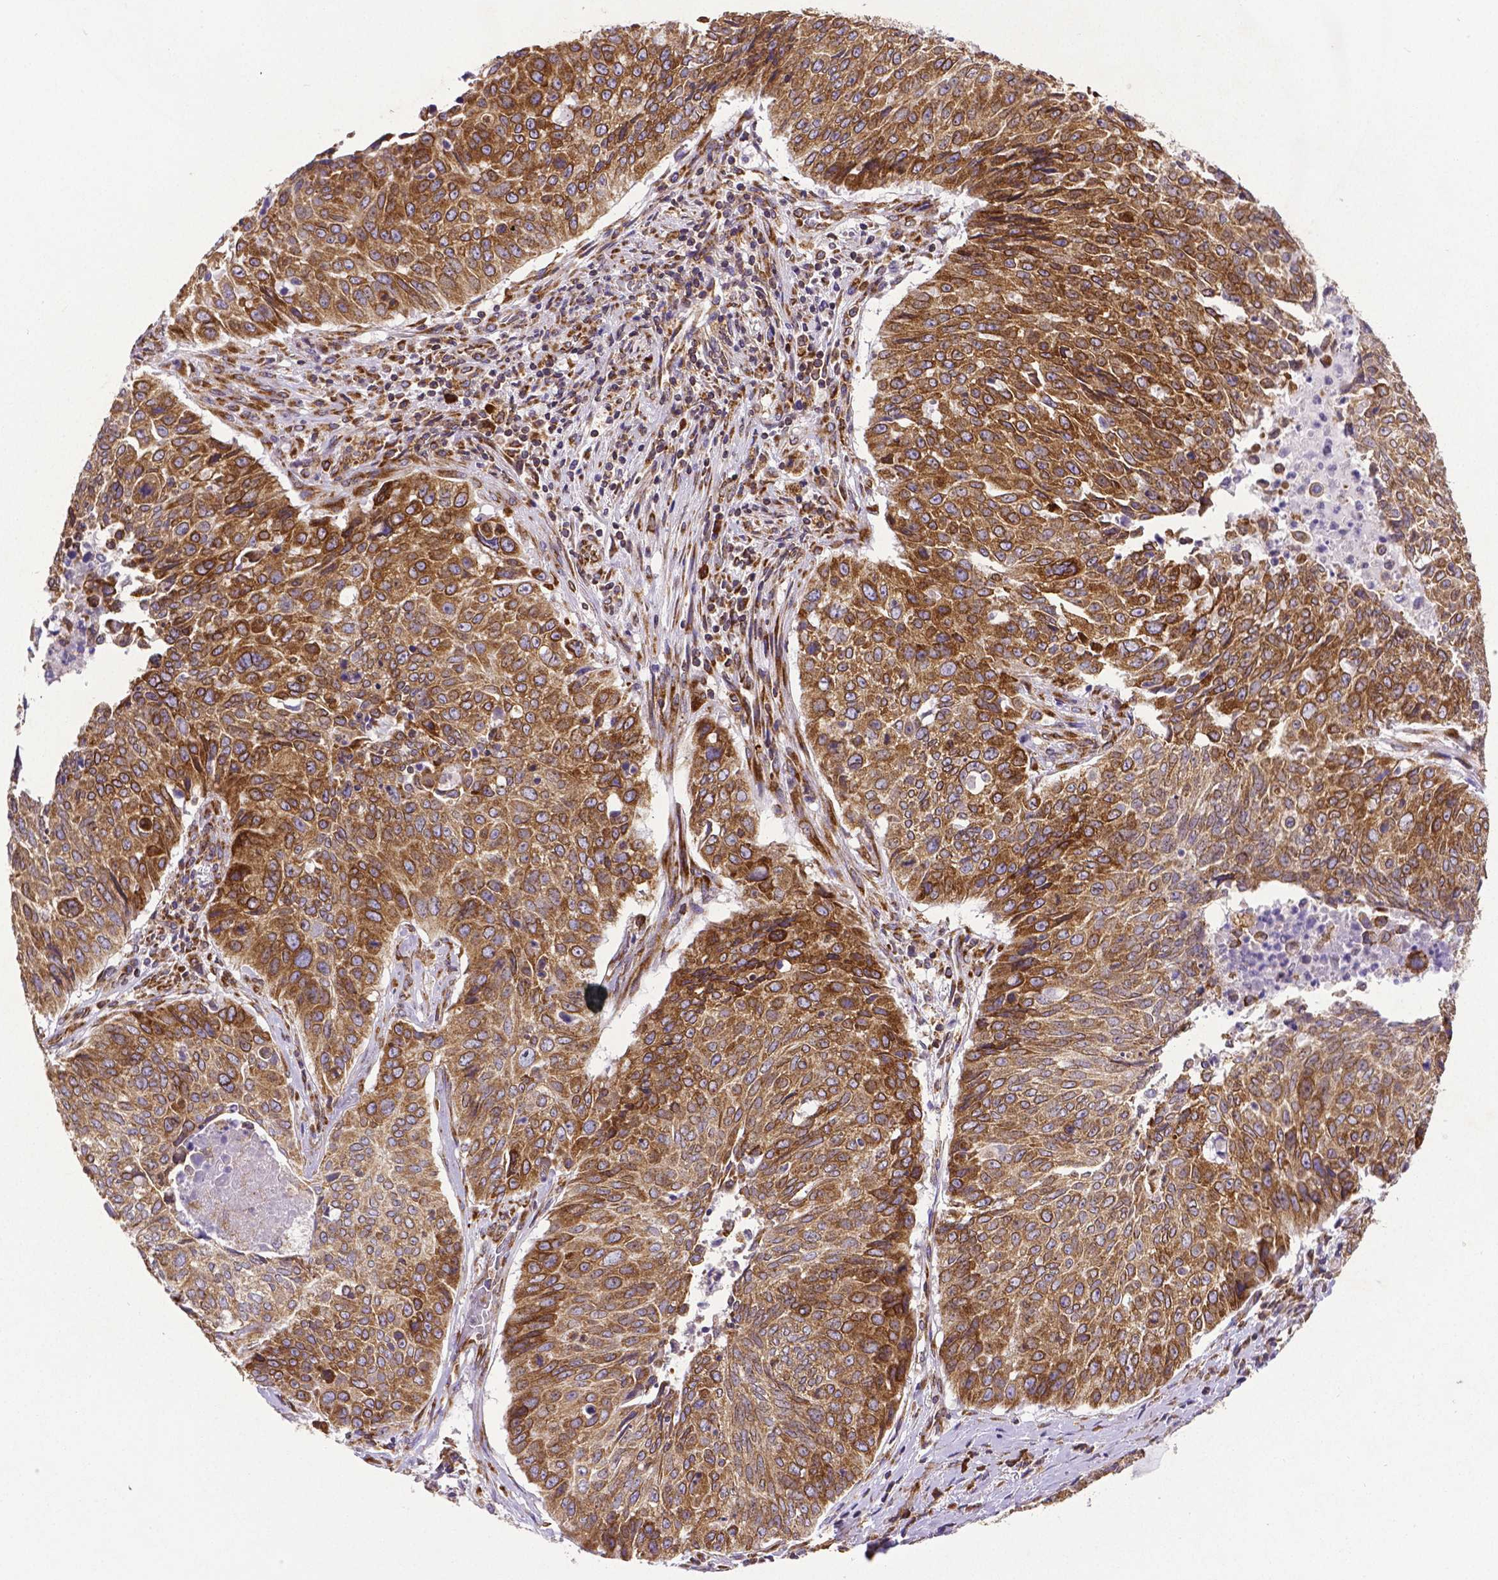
{"staining": {"intensity": "moderate", "quantity": ">75%", "location": "cytoplasmic/membranous"}, "tissue": "lung cancer", "cell_type": "Tumor cells", "image_type": "cancer", "snomed": [{"axis": "morphology", "description": "Normal tissue, NOS"}, {"axis": "morphology", "description": "Squamous cell carcinoma, NOS"}, {"axis": "topography", "description": "Bronchus"}, {"axis": "topography", "description": "Lung"}], "caption": "Protein staining by immunohistochemistry exhibits moderate cytoplasmic/membranous staining in about >75% of tumor cells in lung cancer (squamous cell carcinoma).", "gene": "MTDH", "patient": {"sex": "male", "age": 64}}